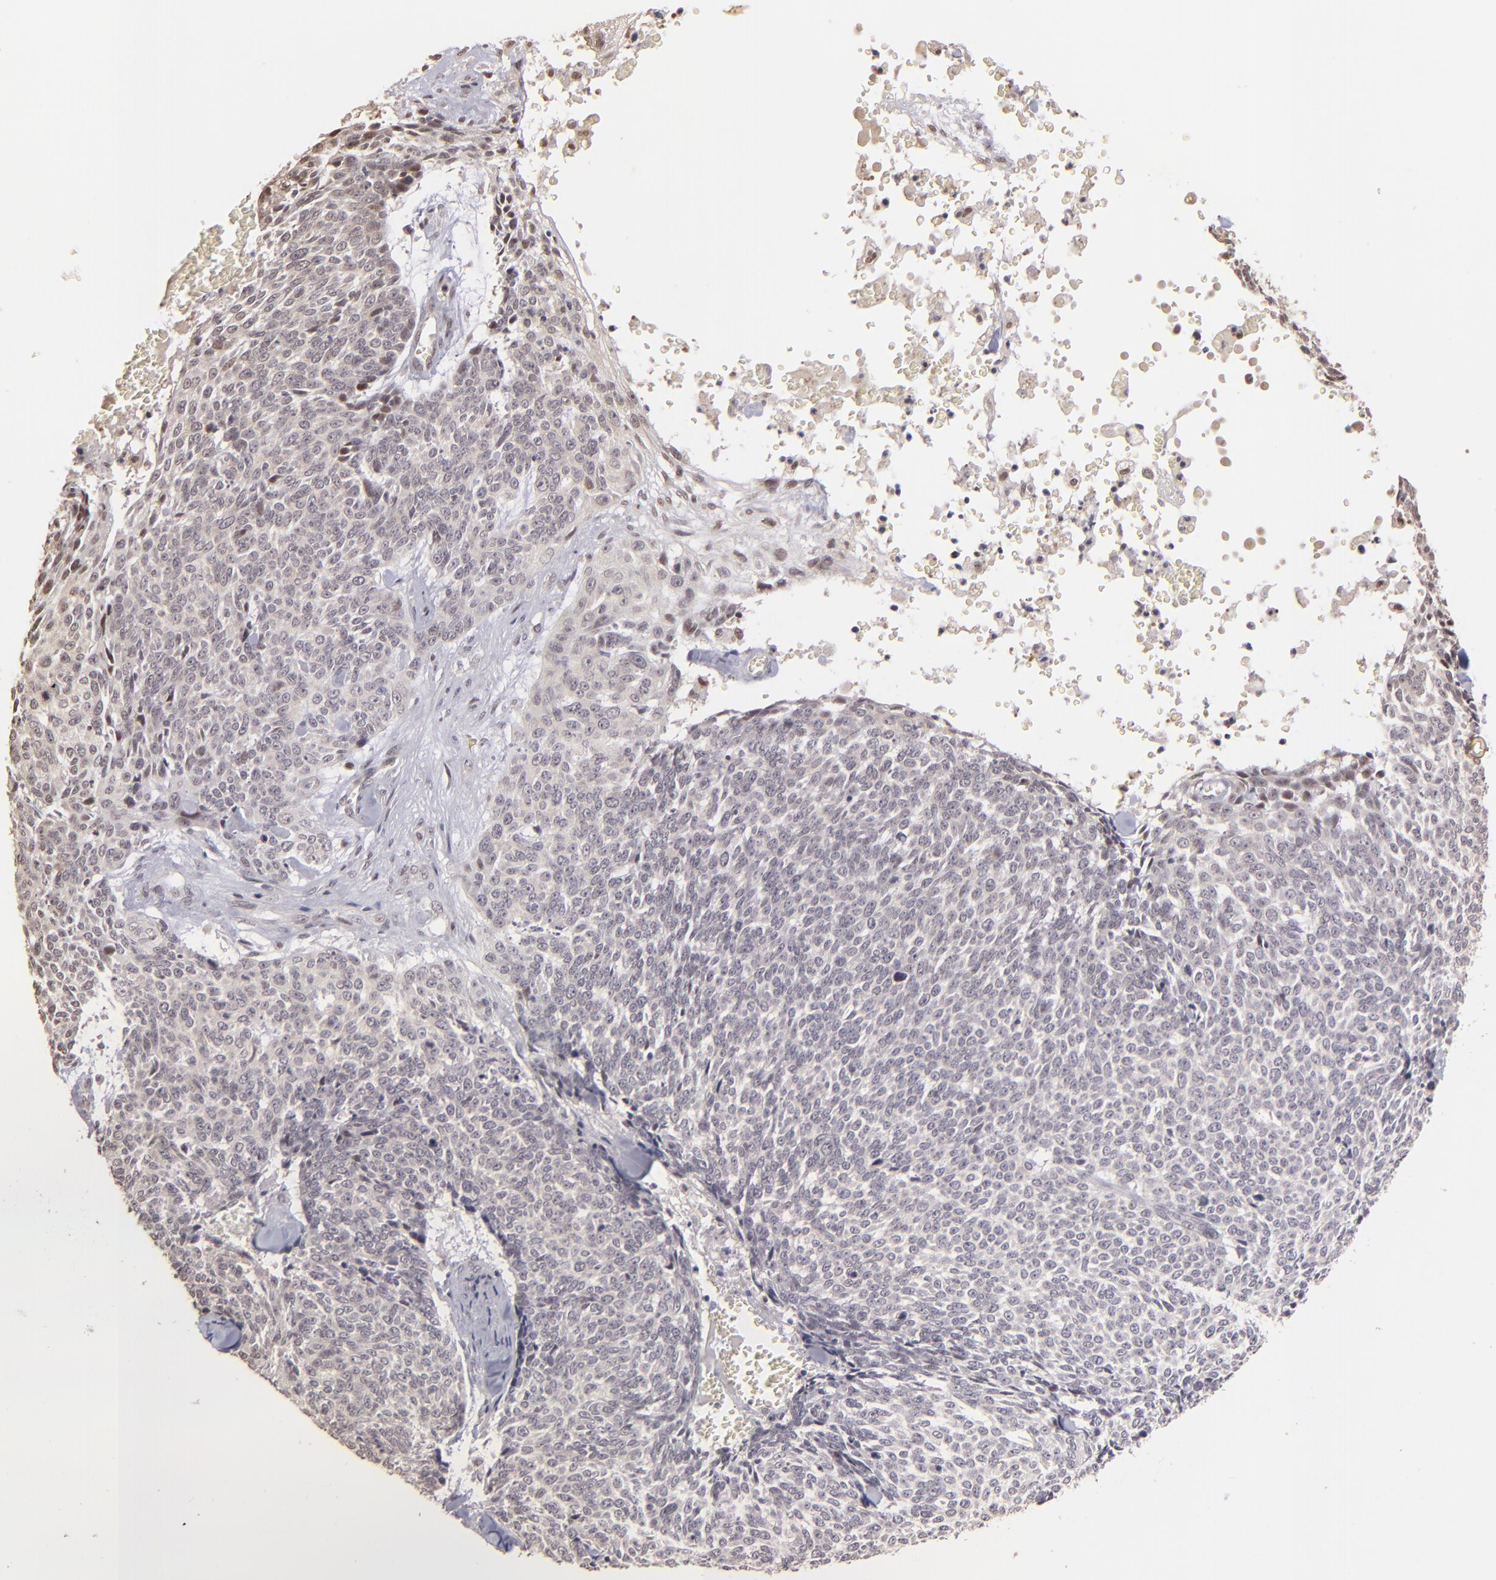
{"staining": {"intensity": "weak", "quantity": "<25%", "location": "nuclear"}, "tissue": "skin cancer", "cell_type": "Tumor cells", "image_type": "cancer", "snomed": [{"axis": "morphology", "description": "Basal cell carcinoma"}, {"axis": "topography", "description": "Skin"}], "caption": "IHC micrograph of basal cell carcinoma (skin) stained for a protein (brown), which displays no staining in tumor cells.", "gene": "RARB", "patient": {"sex": "female", "age": 89}}